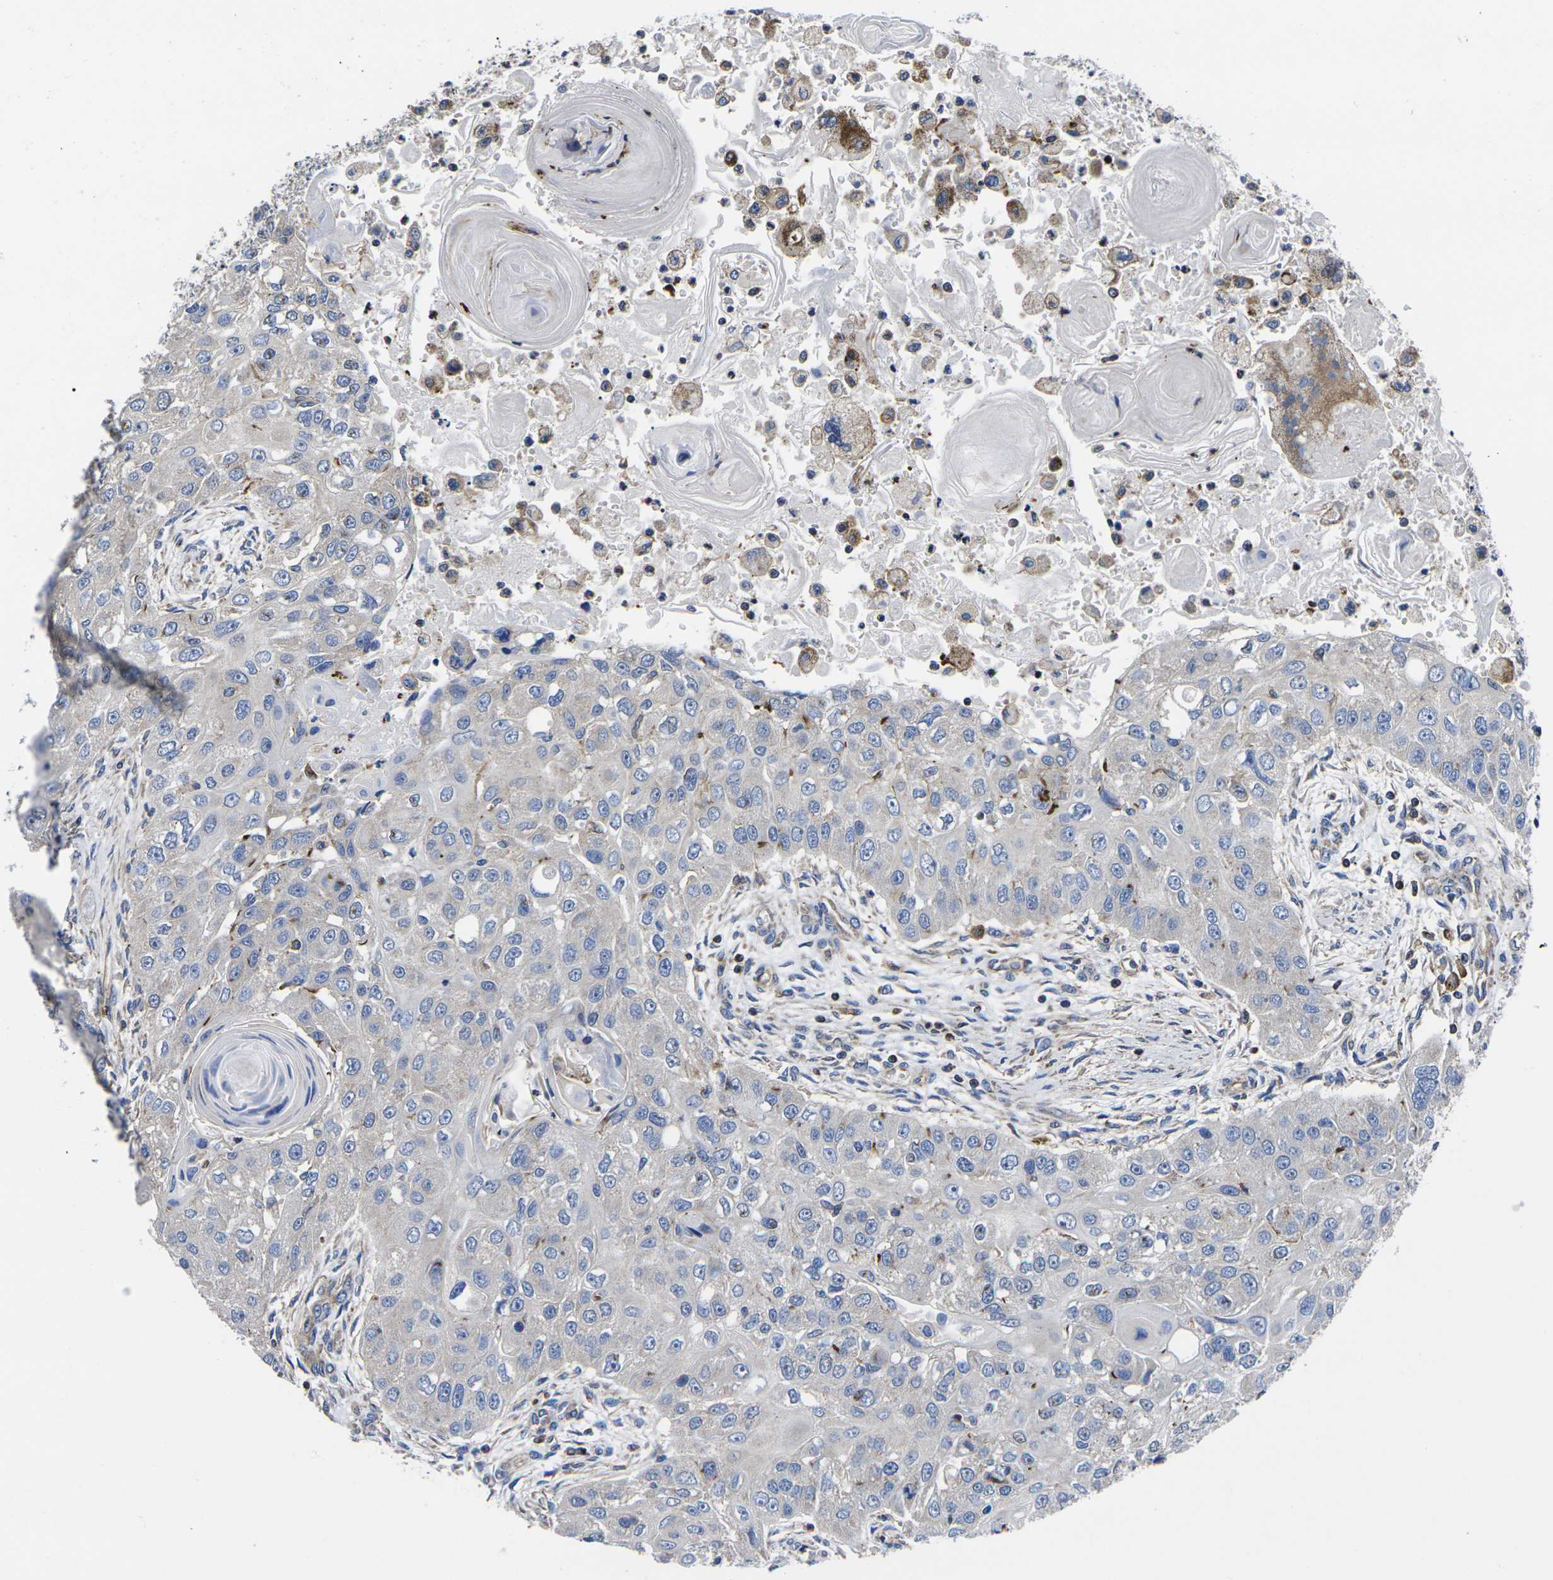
{"staining": {"intensity": "negative", "quantity": "none", "location": "none"}, "tissue": "head and neck cancer", "cell_type": "Tumor cells", "image_type": "cancer", "snomed": [{"axis": "morphology", "description": "Normal tissue, NOS"}, {"axis": "morphology", "description": "Squamous cell carcinoma, NOS"}, {"axis": "topography", "description": "Skeletal muscle"}, {"axis": "topography", "description": "Head-Neck"}], "caption": "Immunohistochemistry (IHC) micrograph of head and neck squamous cell carcinoma stained for a protein (brown), which reveals no staining in tumor cells.", "gene": "GPR4", "patient": {"sex": "male", "age": 51}}